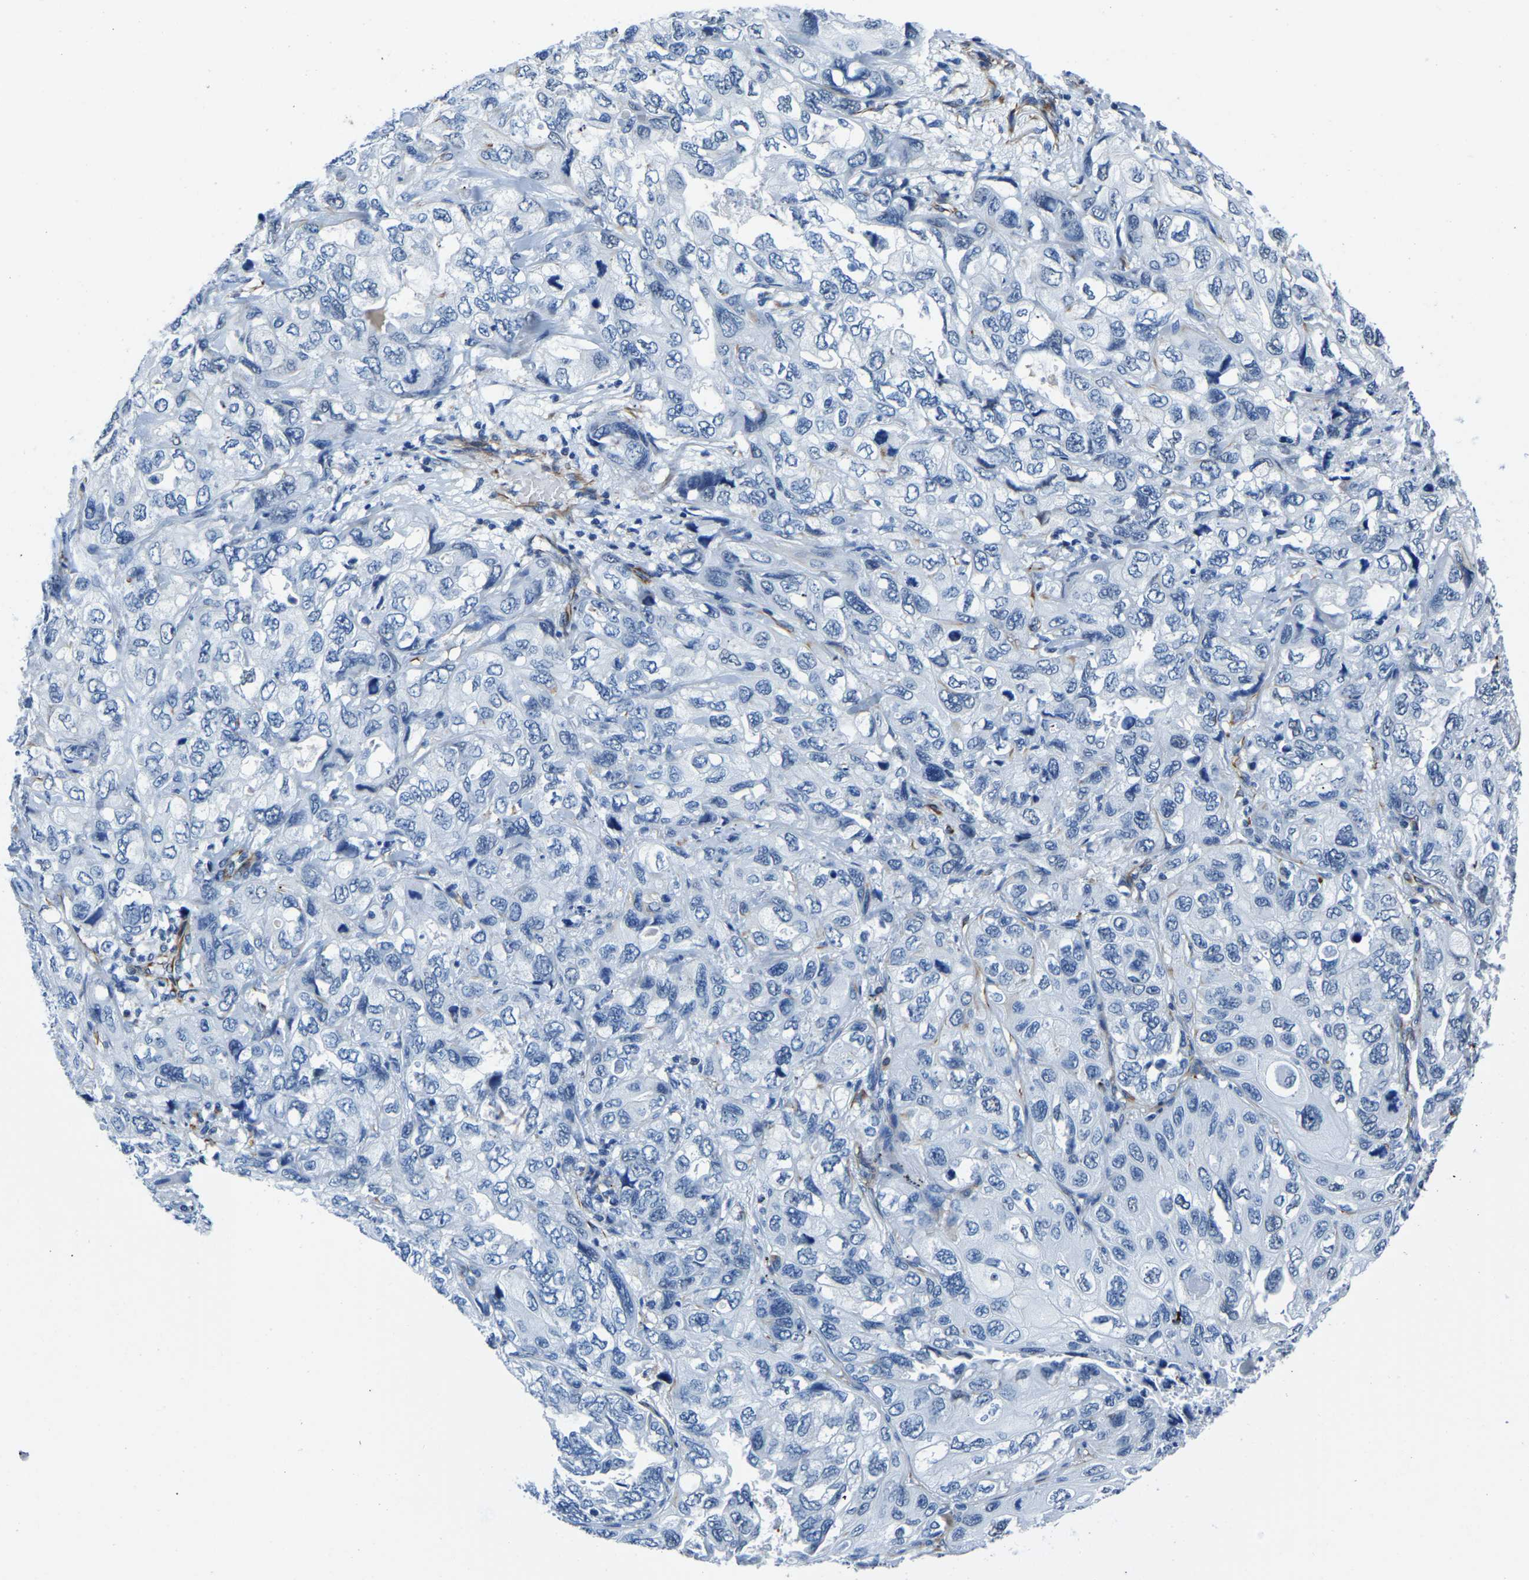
{"staining": {"intensity": "negative", "quantity": "none", "location": "none"}, "tissue": "lung cancer", "cell_type": "Tumor cells", "image_type": "cancer", "snomed": [{"axis": "morphology", "description": "Squamous cell carcinoma, NOS"}, {"axis": "topography", "description": "Lung"}], "caption": "Image shows no protein expression in tumor cells of lung squamous cell carcinoma tissue.", "gene": "MS4A3", "patient": {"sex": "female", "age": 73}}